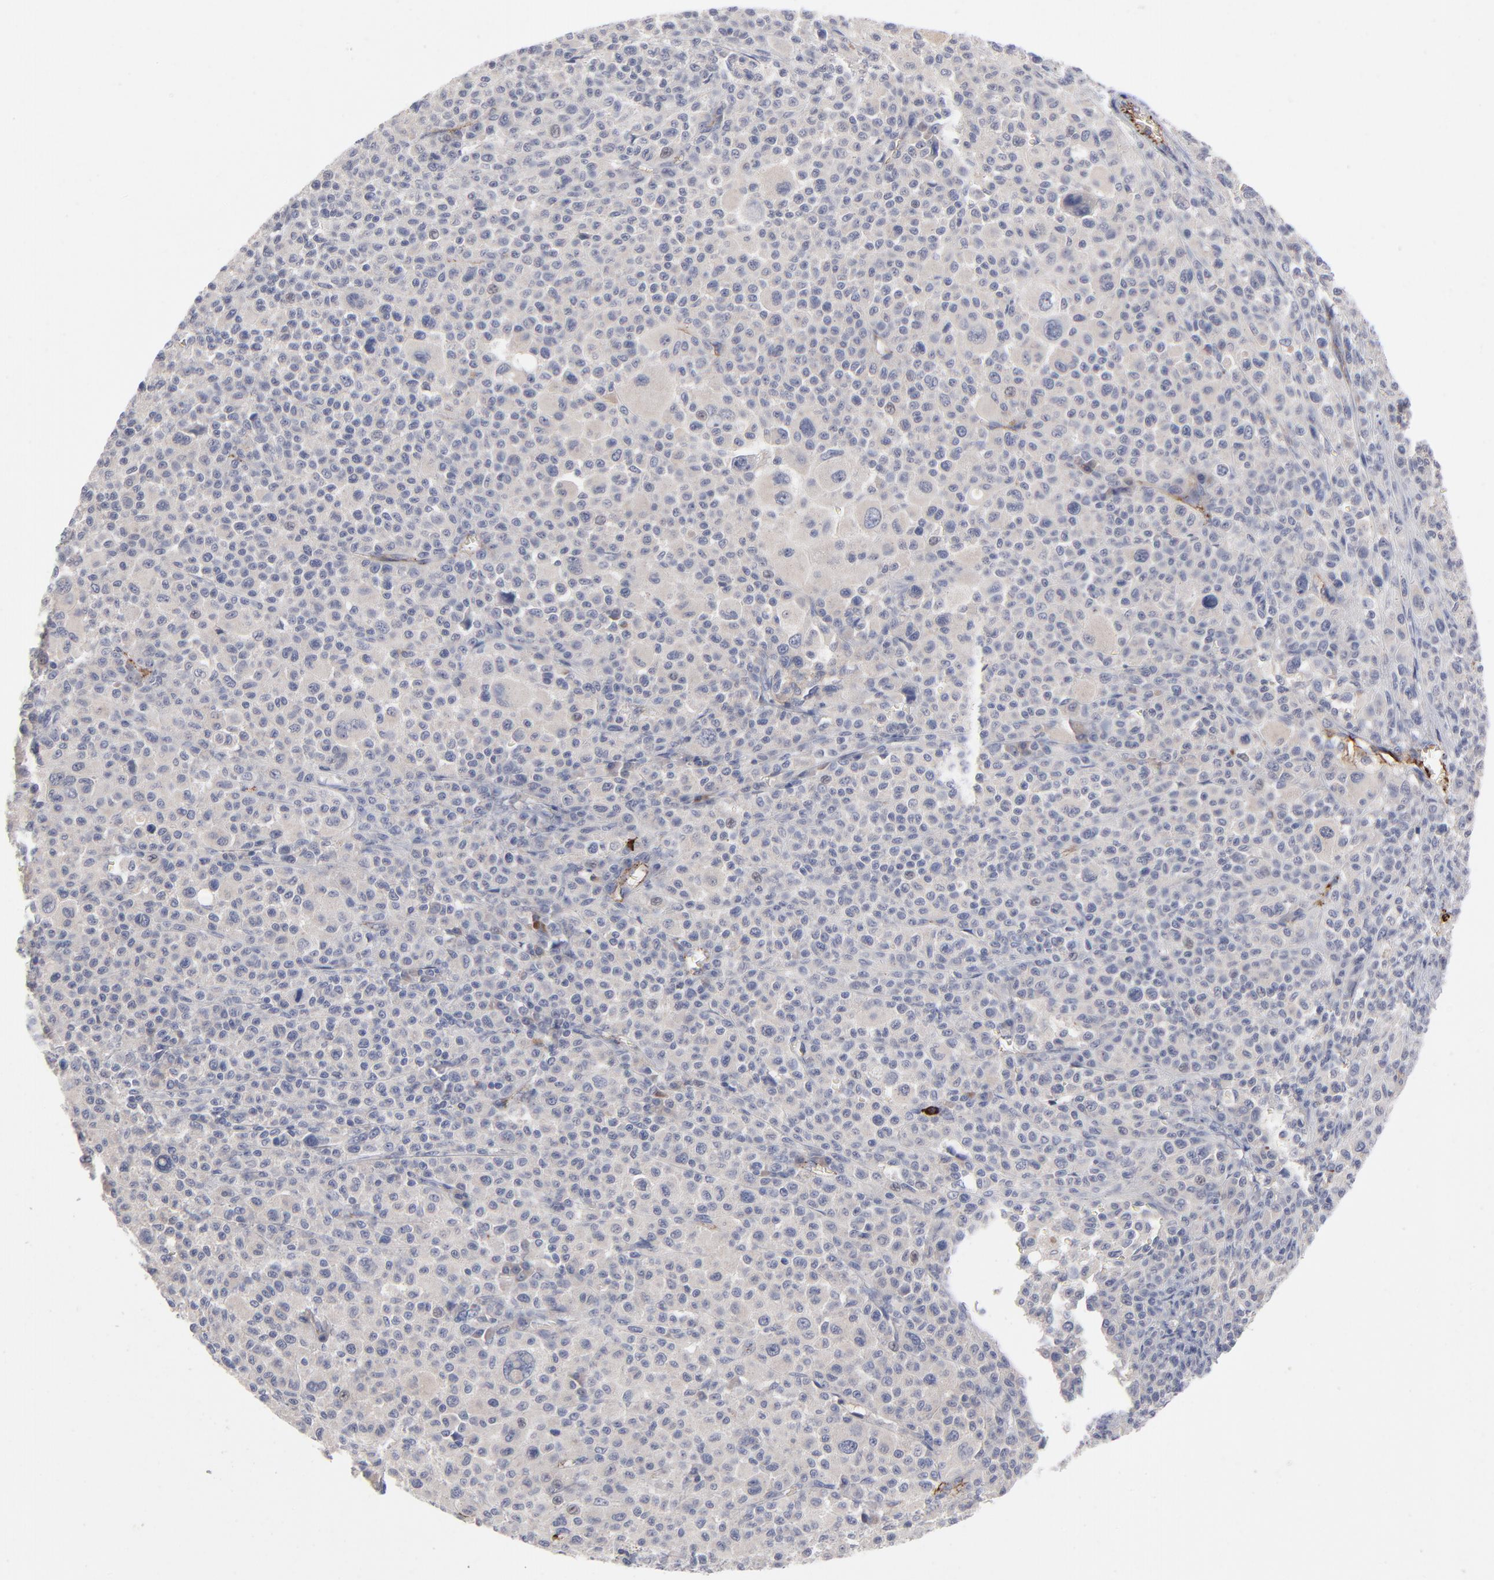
{"staining": {"intensity": "negative", "quantity": "none", "location": "none"}, "tissue": "melanoma", "cell_type": "Tumor cells", "image_type": "cancer", "snomed": [{"axis": "morphology", "description": "Malignant melanoma, Metastatic site"}, {"axis": "topography", "description": "Skin"}], "caption": "This is an IHC micrograph of melanoma. There is no positivity in tumor cells.", "gene": "CCR3", "patient": {"sex": "female", "age": 74}}